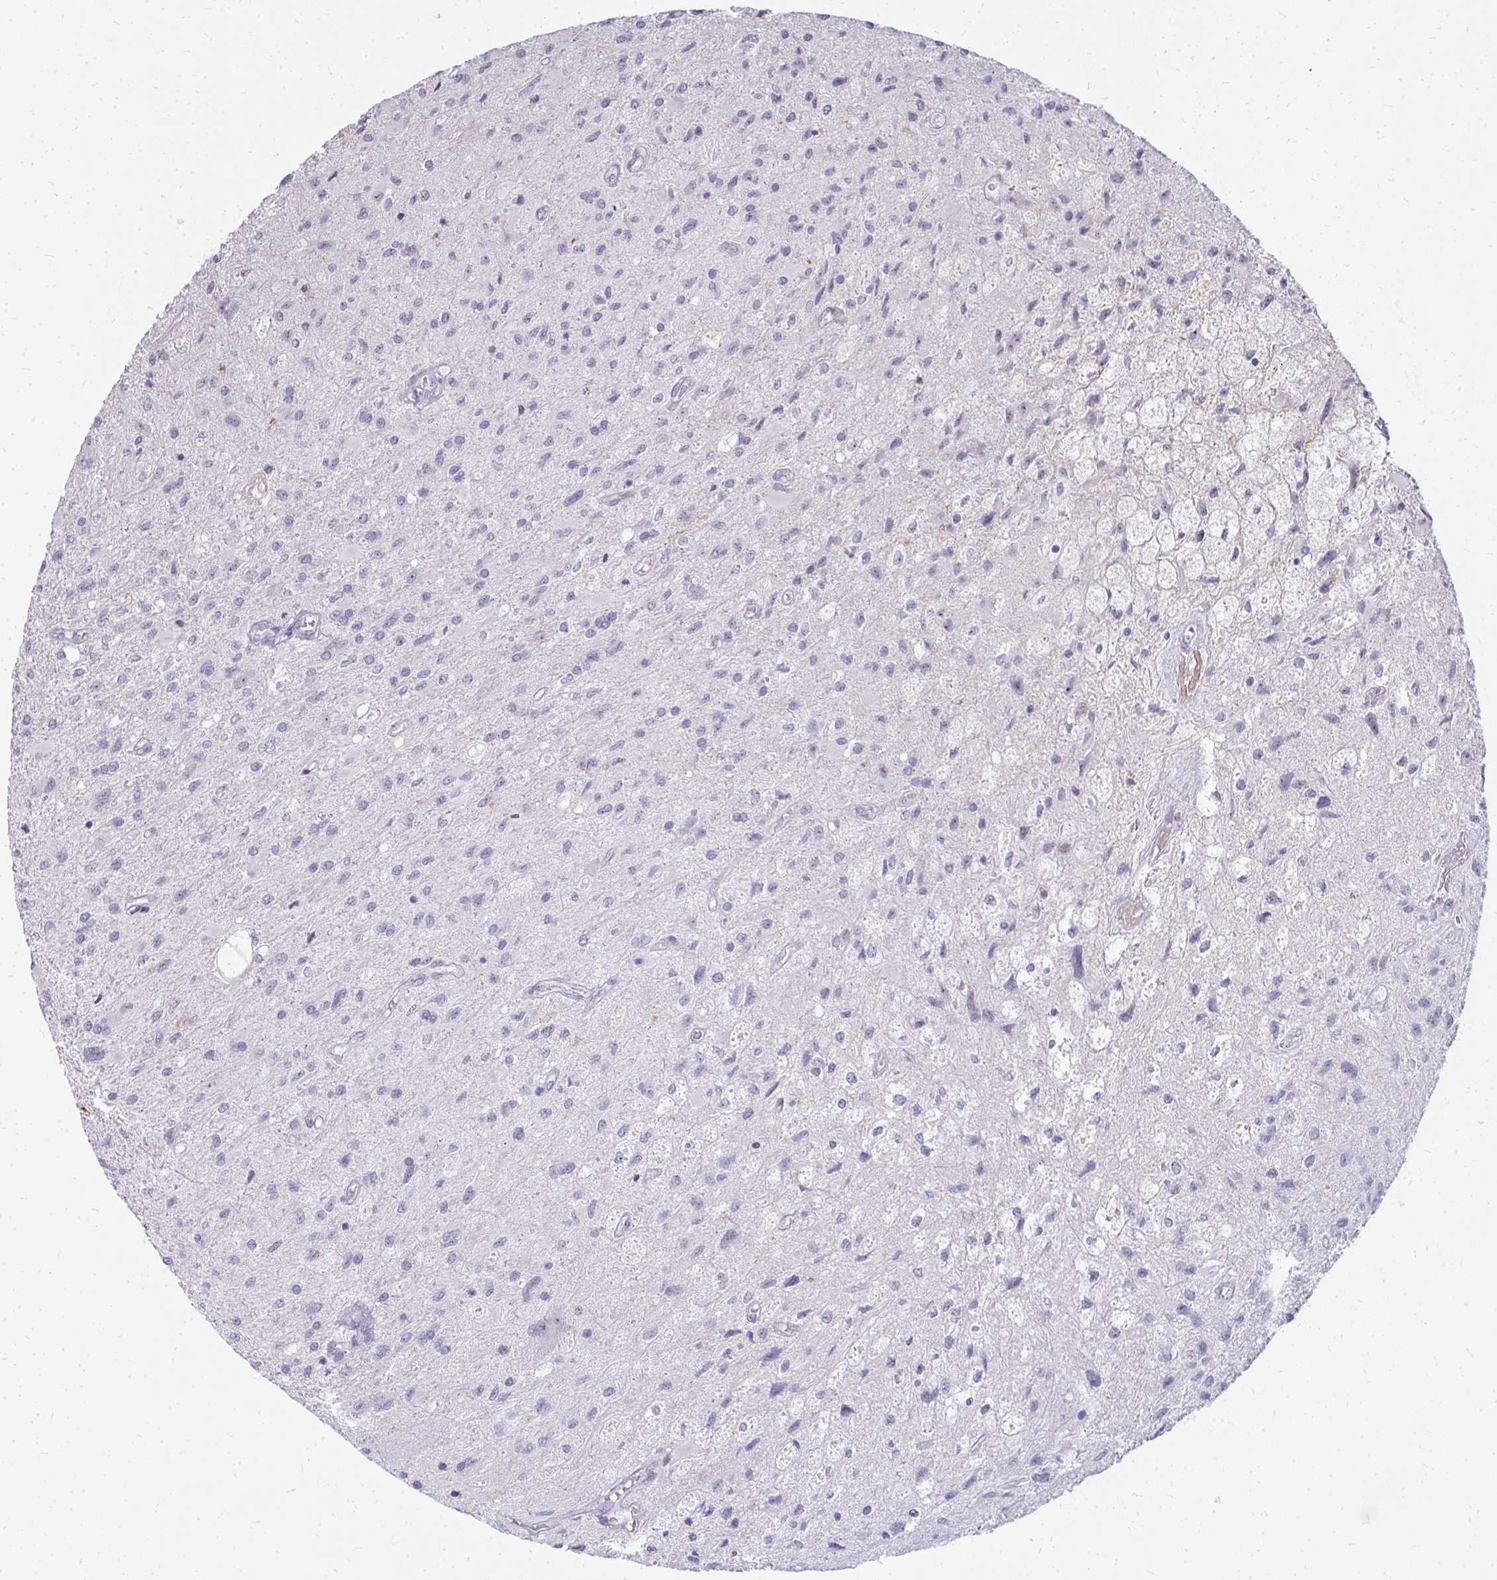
{"staining": {"intensity": "negative", "quantity": "none", "location": "none"}, "tissue": "glioma", "cell_type": "Tumor cells", "image_type": "cancer", "snomed": [{"axis": "morphology", "description": "Glioma, malignant, High grade"}, {"axis": "topography", "description": "Brain"}], "caption": "DAB immunohistochemical staining of glioma demonstrates no significant positivity in tumor cells. (DAB (3,3'-diaminobenzidine) immunohistochemistry with hematoxylin counter stain).", "gene": "FAM9A", "patient": {"sex": "female", "age": 70}}